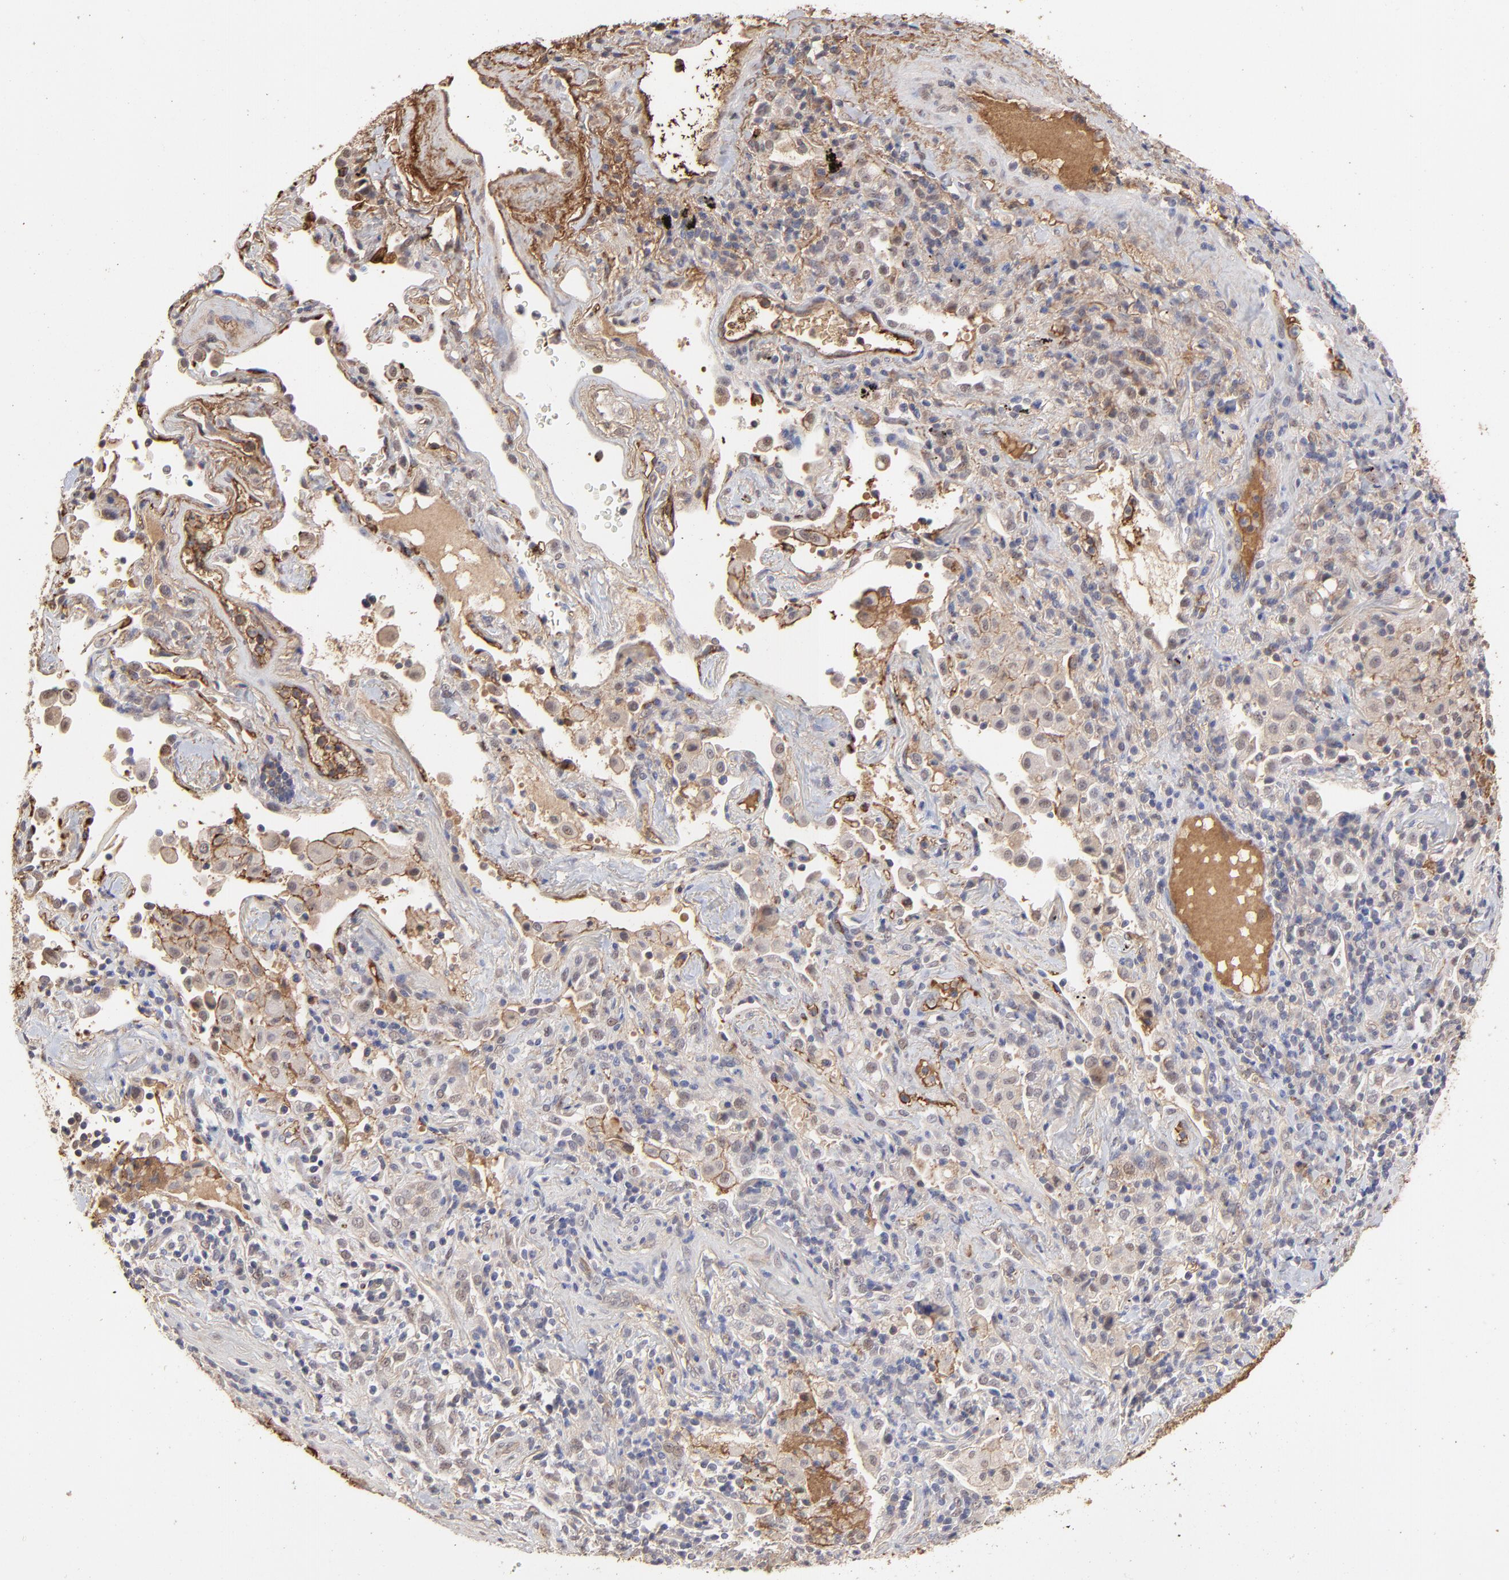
{"staining": {"intensity": "weak", "quantity": "25%-75%", "location": "cytoplasmic/membranous,nuclear"}, "tissue": "lung cancer", "cell_type": "Tumor cells", "image_type": "cancer", "snomed": [{"axis": "morphology", "description": "Squamous cell carcinoma, NOS"}, {"axis": "topography", "description": "Lung"}], "caption": "The image displays immunohistochemical staining of squamous cell carcinoma (lung). There is weak cytoplasmic/membranous and nuclear positivity is present in about 25%-75% of tumor cells. The staining is performed using DAB (3,3'-diaminobenzidine) brown chromogen to label protein expression. The nuclei are counter-stained blue using hematoxylin.", "gene": "PSMD14", "patient": {"sex": "female", "age": 67}}